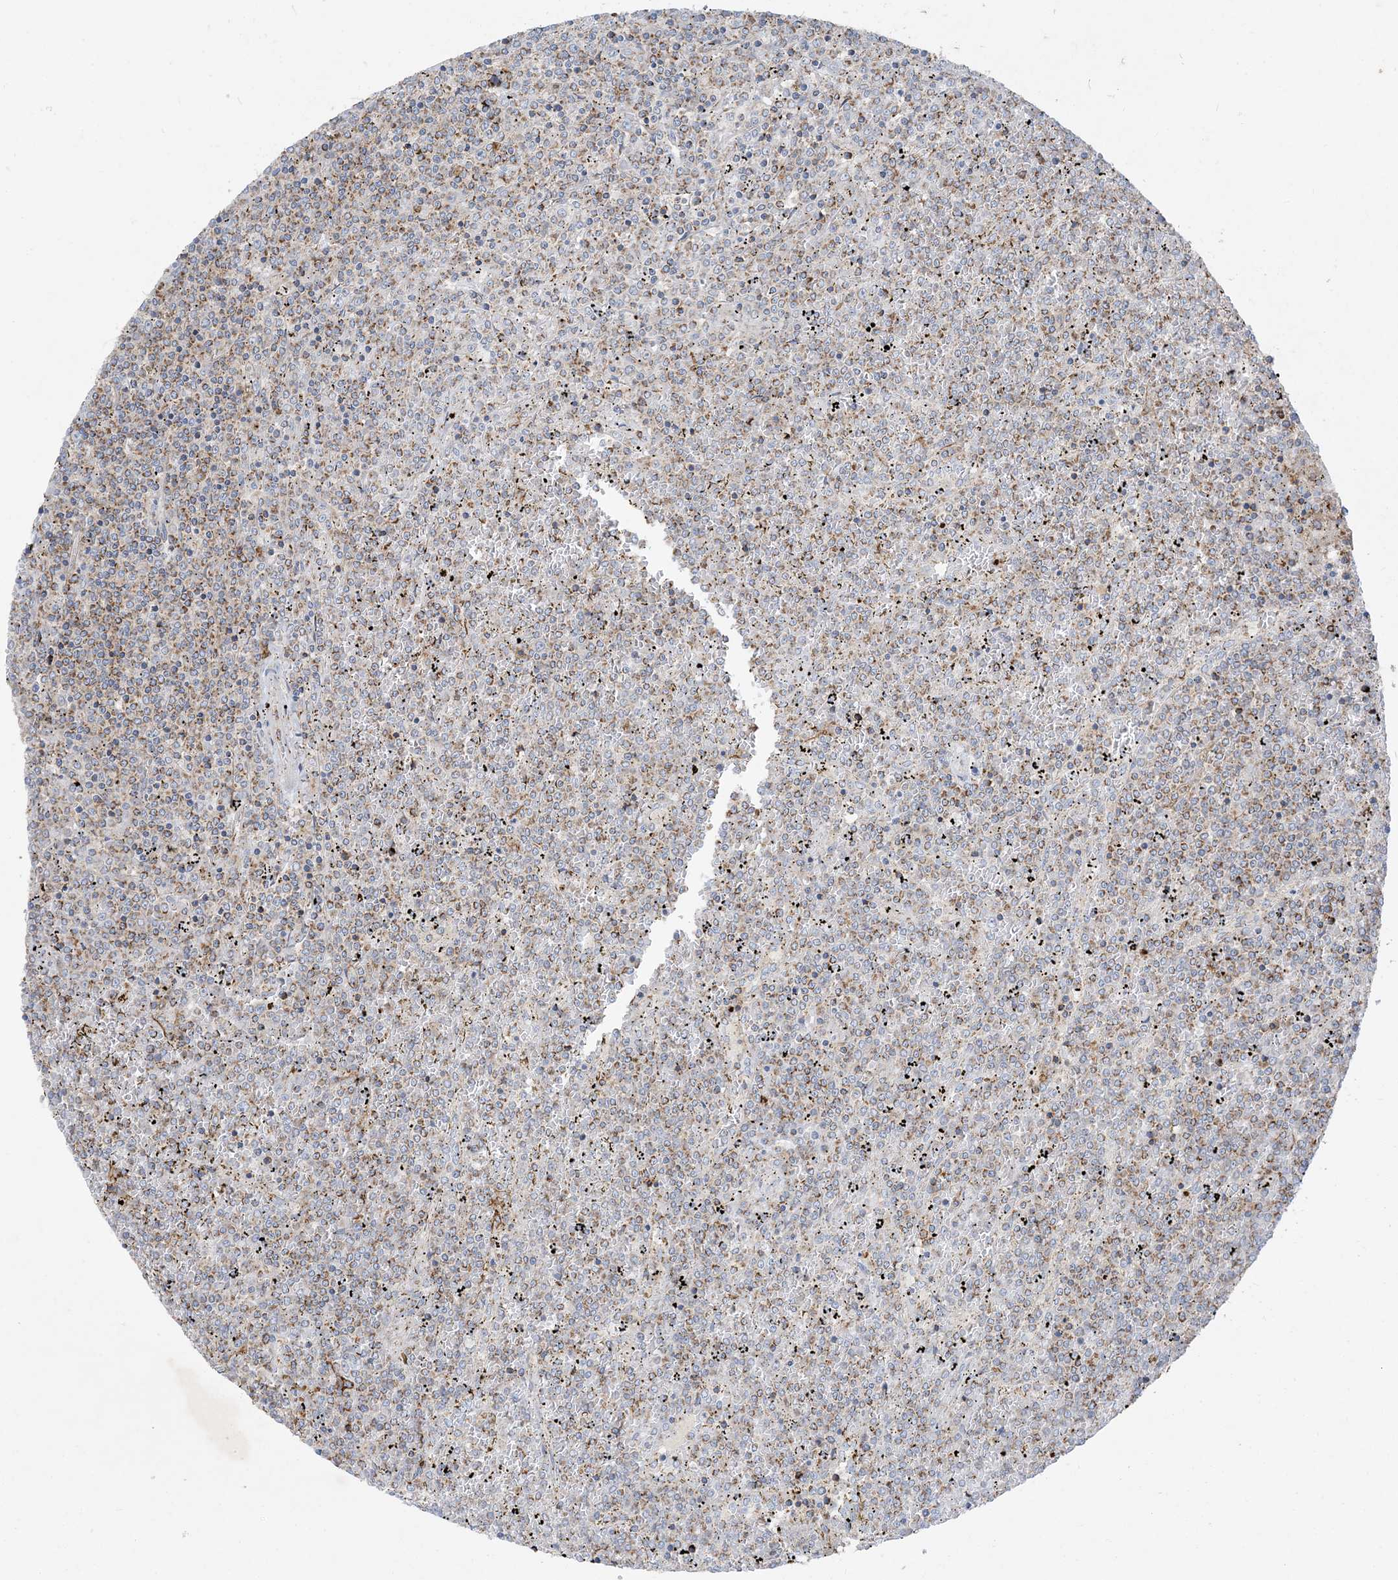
{"staining": {"intensity": "moderate", "quantity": "<25%", "location": "cytoplasmic/membranous"}, "tissue": "lymphoma", "cell_type": "Tumor cells", "image_type": "cancer", "snomed": [{"axis": "morphology", "description": "Malignant lymphoma, non-Hodgkin's type, Low grade"}, {"axis": "topography", "description": "Spleen"}], "caption": "Immunohistochemistry of low-grade malignant lymphoma, non-Hodgkin's type demonstrates low levels of moderate cytoplasmic/membranous positivity in approximately <25% of tumor cells. The protein is stained brown, and the nuclei are stained in blue (DAB IHC with brightfield microscopy, high magnification).", "gene": "BEND4", "patient": {"sex": "female", "age": 19}}